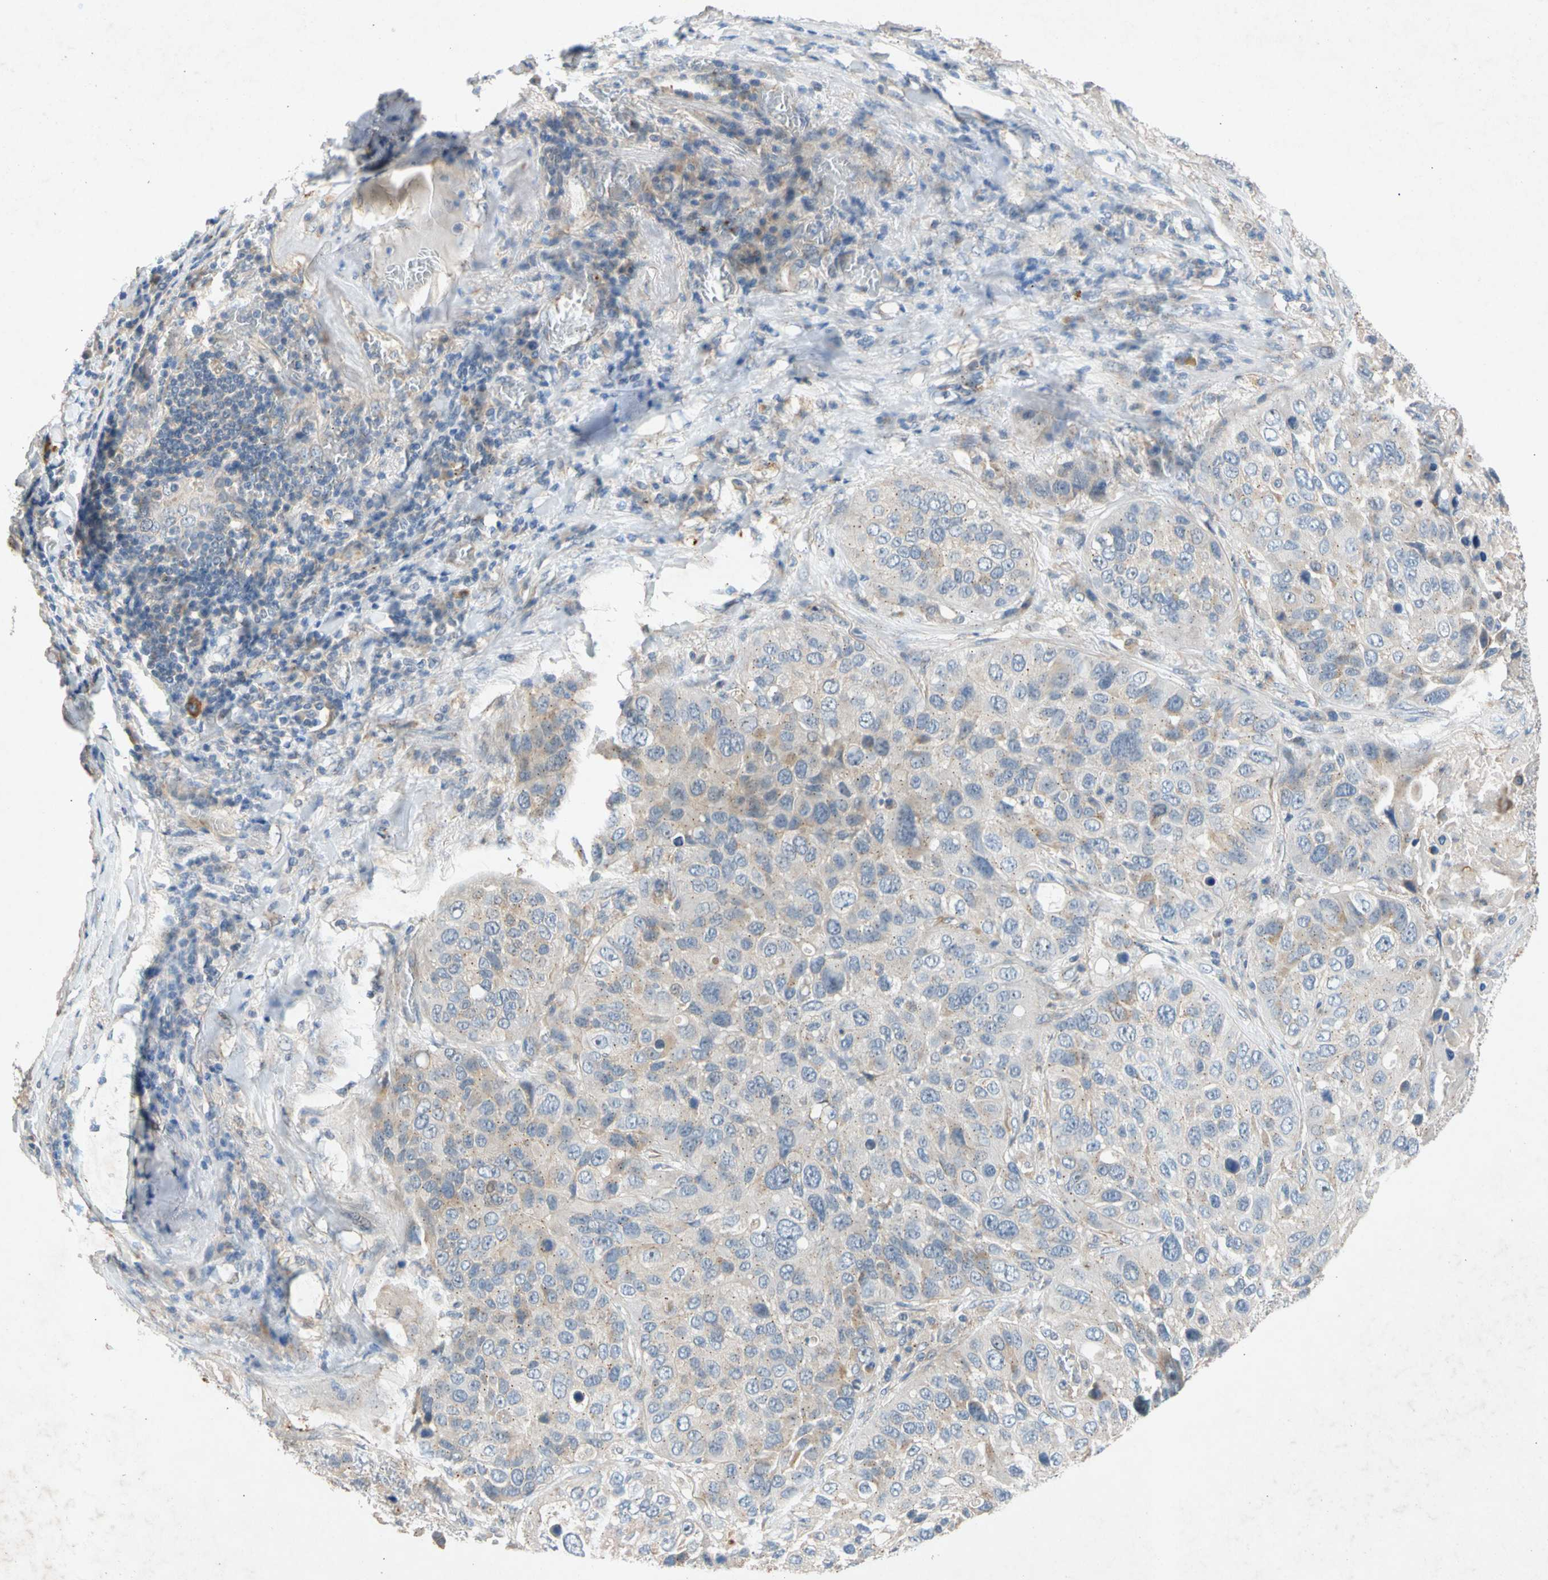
{"staining": {"intensity": "weak", "quantity": "<25%", "location": "cytoplasmic/membranous"}, "tissue": "lung cancer", "cell_type": "Tumor cells", "image_type": "cancer", "snomed": [{"axis": "morphology", "description": "Squamous cell carcinoma, NOS"}, {"axis": "topography", "description": "Lung"}], "caption": "This is an immunohistochemistry micrograph of human lung cancer. There is no expression in tumor cells.", "gene": "GASK1B", "patient": {"sex": "male", "age": 57}}